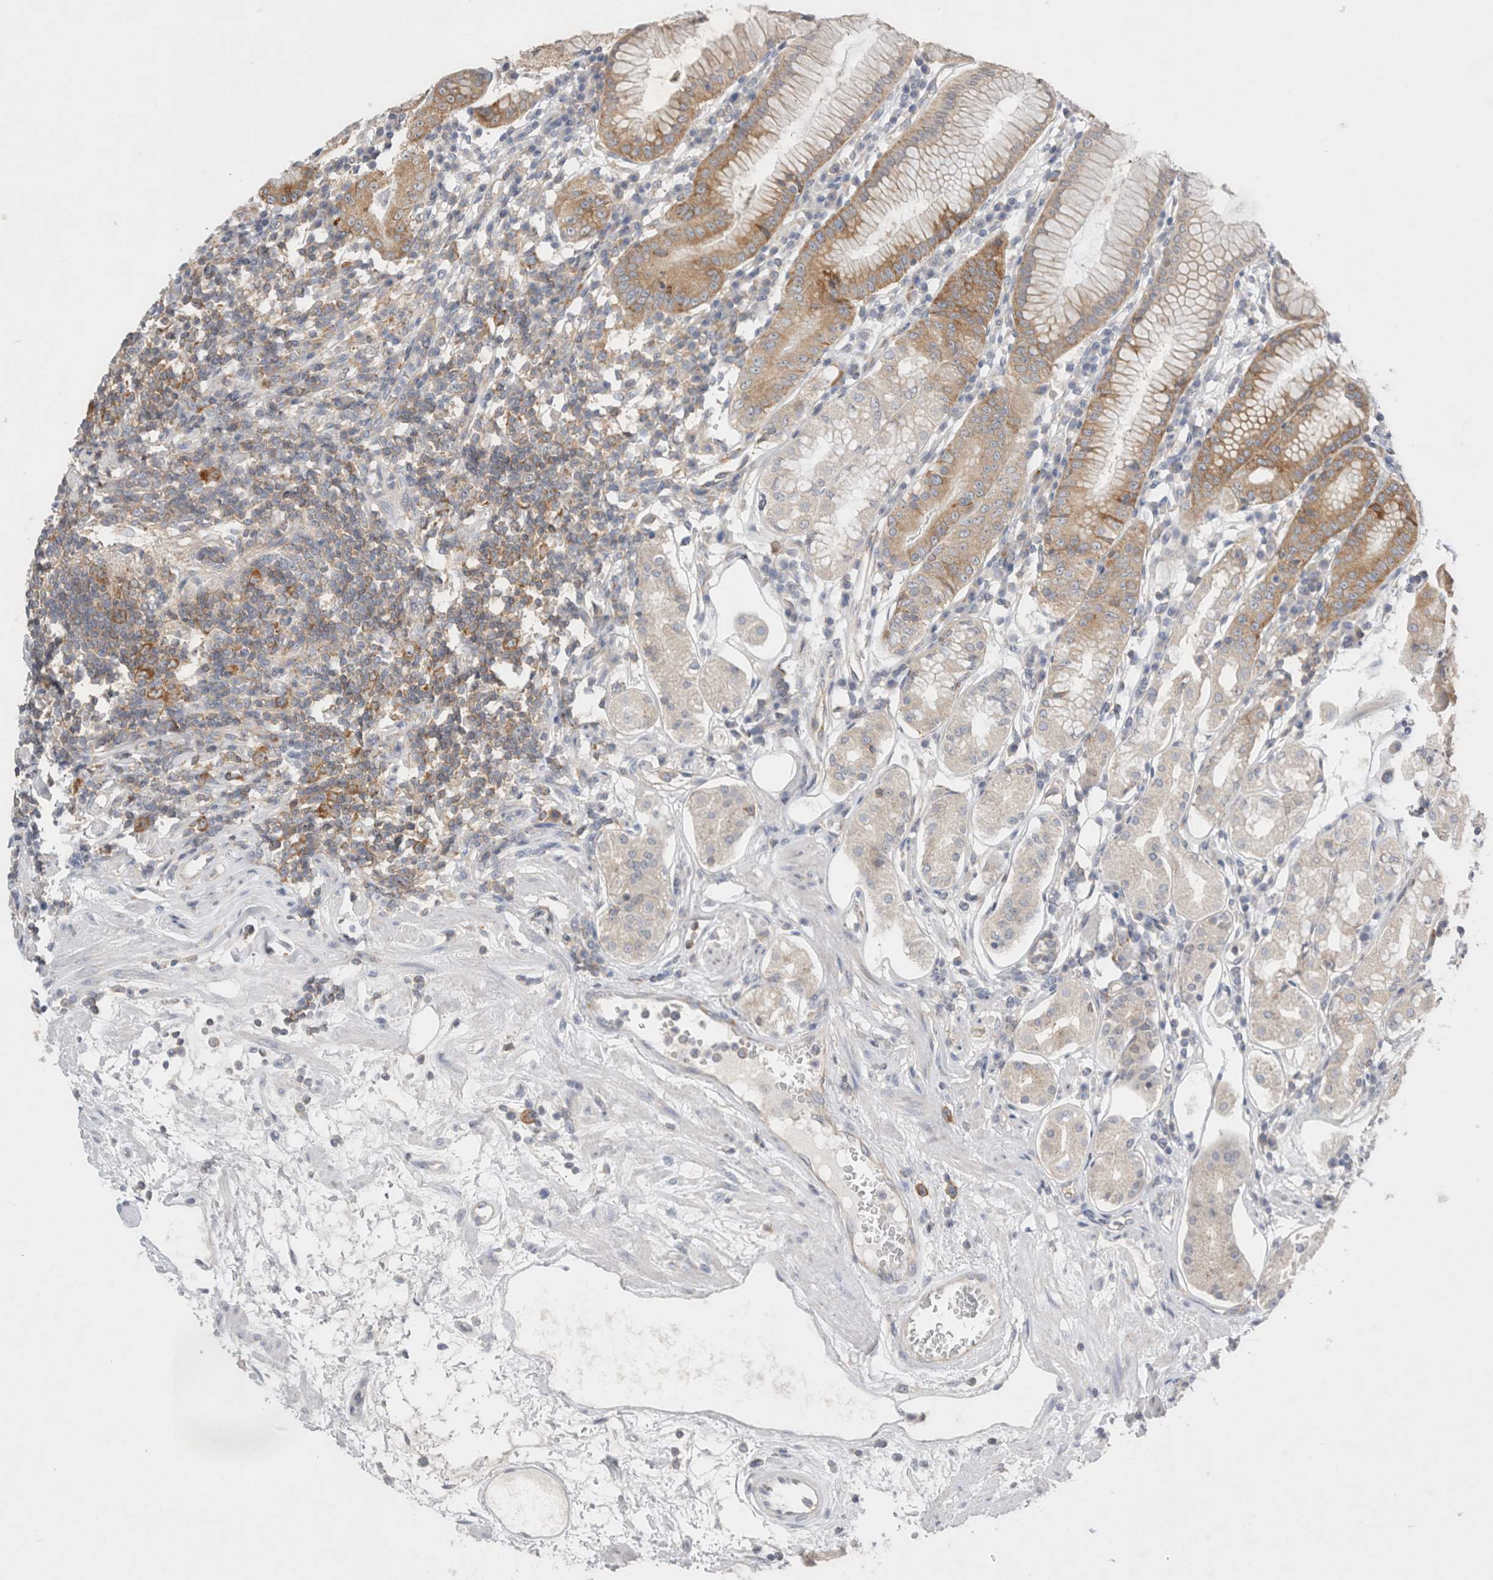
{"staining": {"intensity": "moderate", "quantity": "25%-75%", "location": "cytoplasmic/membranous"}, "tissue": "stomach", "cell_type": "Glandular cells", "image_type": "normal", "snomed": [{"axis": "morphology", "description": "Normal tissue, NOS"}, {"axis": "topography", "description": "Stomach"}, {"axis": "topography", "description": "Stomach, lower"}], "caption": "DAB immunohistochemical staining of normal human stomach exhibits moderate cytoplasmic/membranous protein positivity in about 25%-75% of glandular cells.", "gene": "ZNF23", "patient": {"sex": "female", "age": 56}}